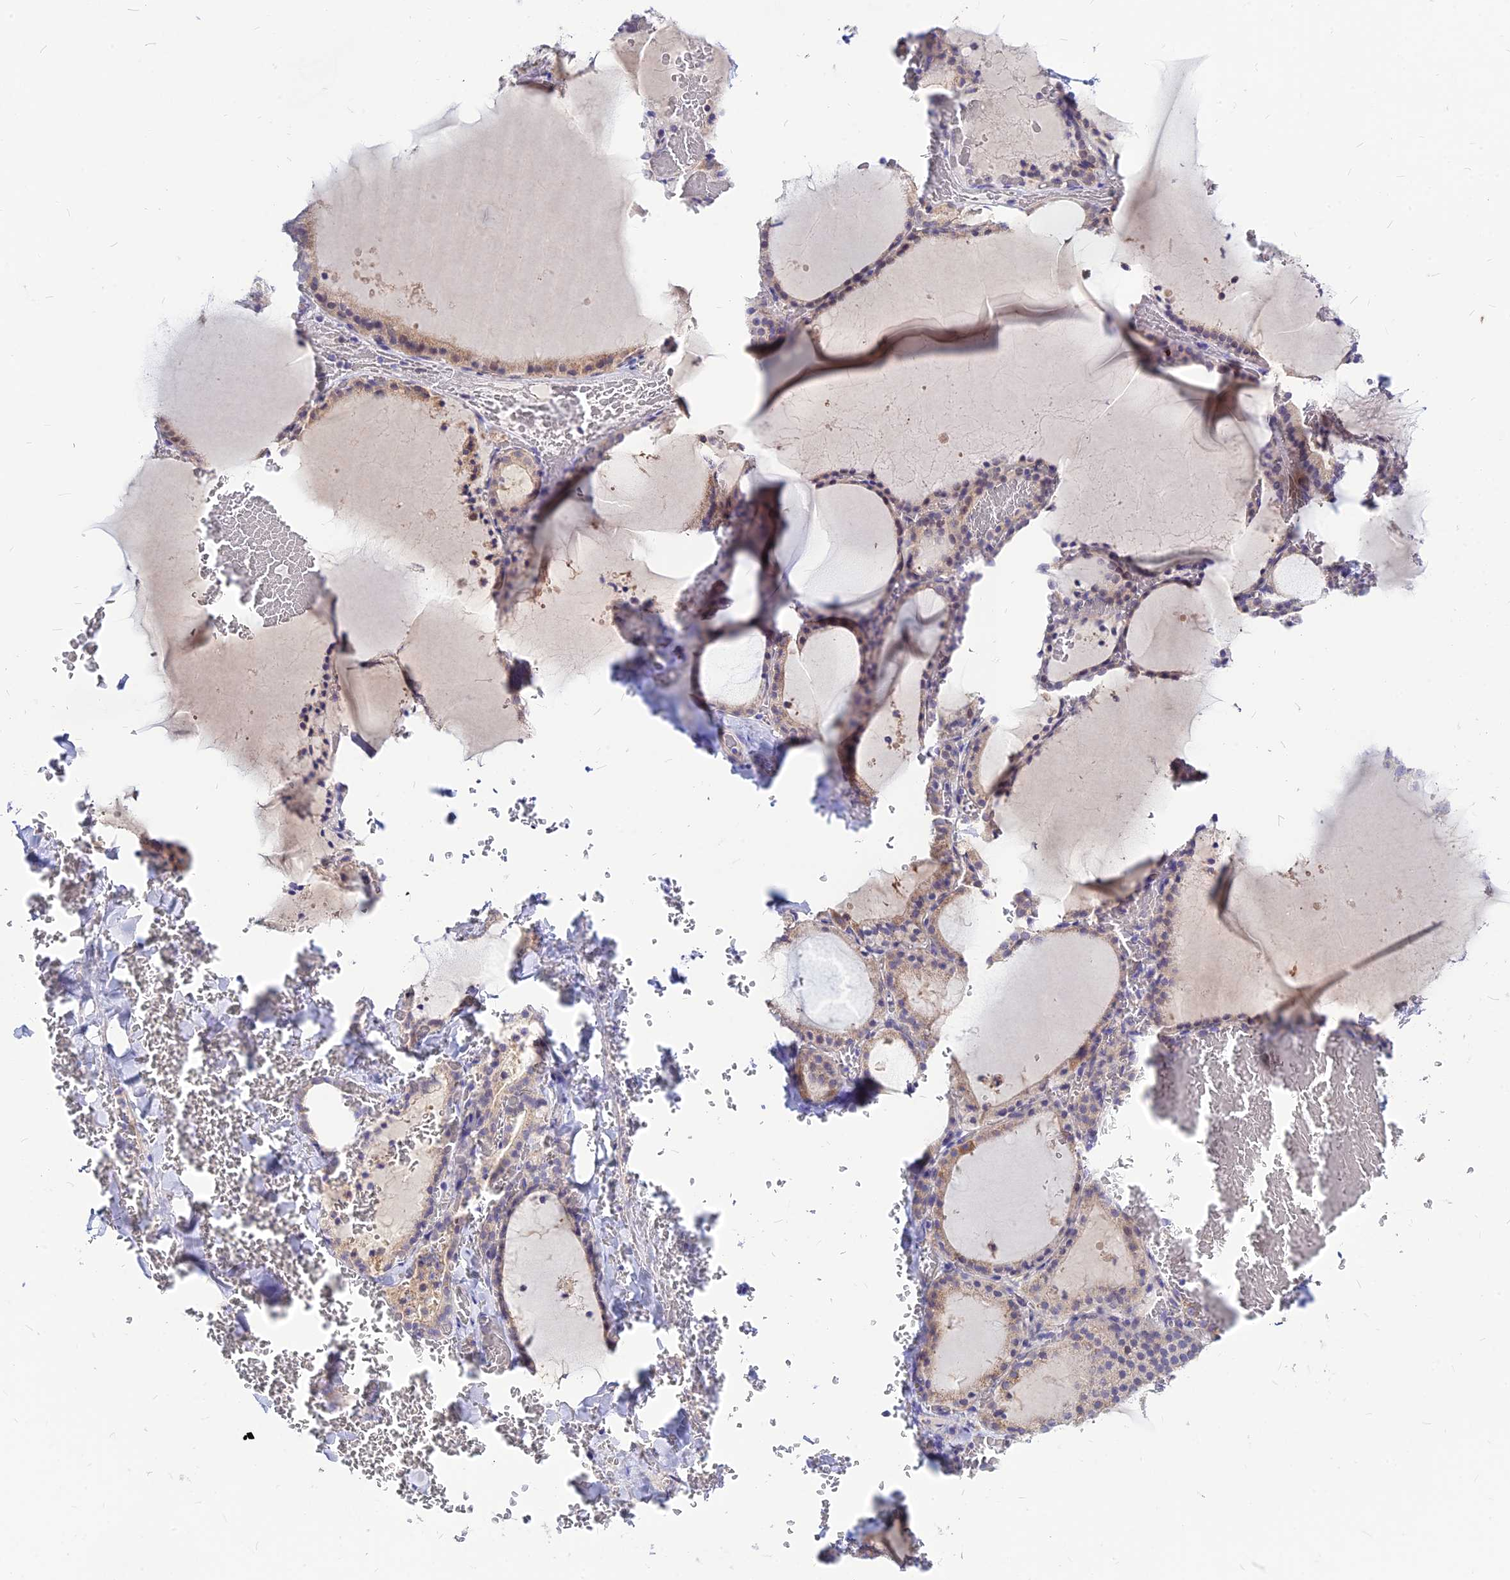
{"staining": {"intensity": "weak", "quantity": "25%-75%", "location": "cytoplasmic/membranous"}, "tissue": "thyroid gland", "cell_type": "Glandular cells", "image_type": "normal", "snomed": [{"axis": "morphology", "description": "Normal tissue, NOS"}, {"axis": "topography", "description": "Thyroid gland"}], "caption": "An image of human thyroid gland stained for a protein demonstrates weak cytoplasmic/membranous brown staining in glandular cells. (brown staining indicates protein expression, while blue staining denotes nuclei).", "gene": "CZIB", "patient": {"sex": "female", "age": 39}}